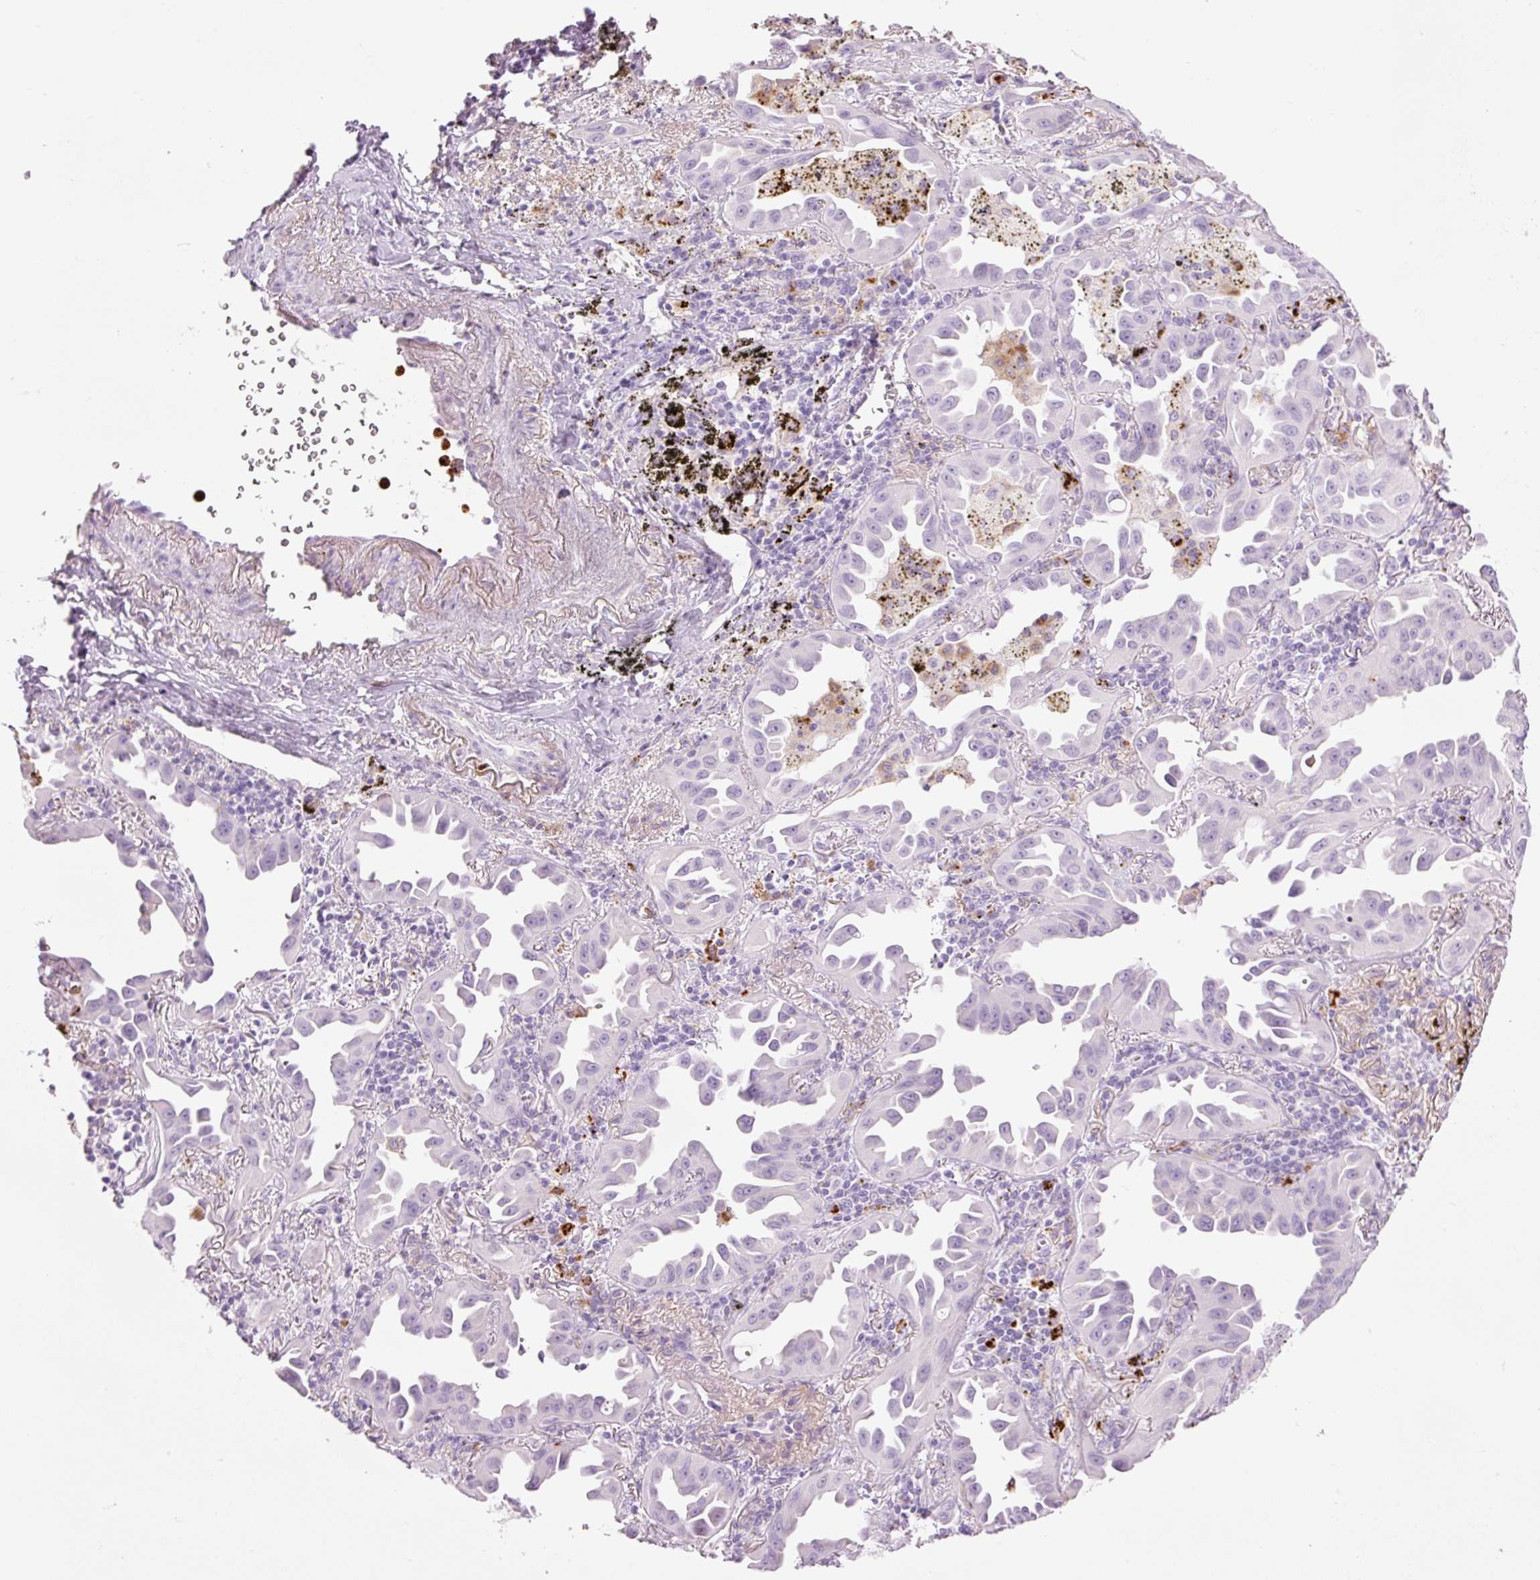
{"staining": {"intensity": "negative", "quantity": "none", "location": "none"}, "tissue": "lung cancer", "cell_type": "Tumor cells", "image_type": "cancer", "snomed": [{"axis": "morphology", "description": "Adenocarcinoma, NOS"}, {"axis": "topography", "description": "Lung"}], "caption": "High power microscopy image of an IHC photomicrograph of adenocarcinoma (lung), revealing no significant expression in tumor cells.", "gene": "LYZ", "patient": {"sex": "male", "age": 68}}